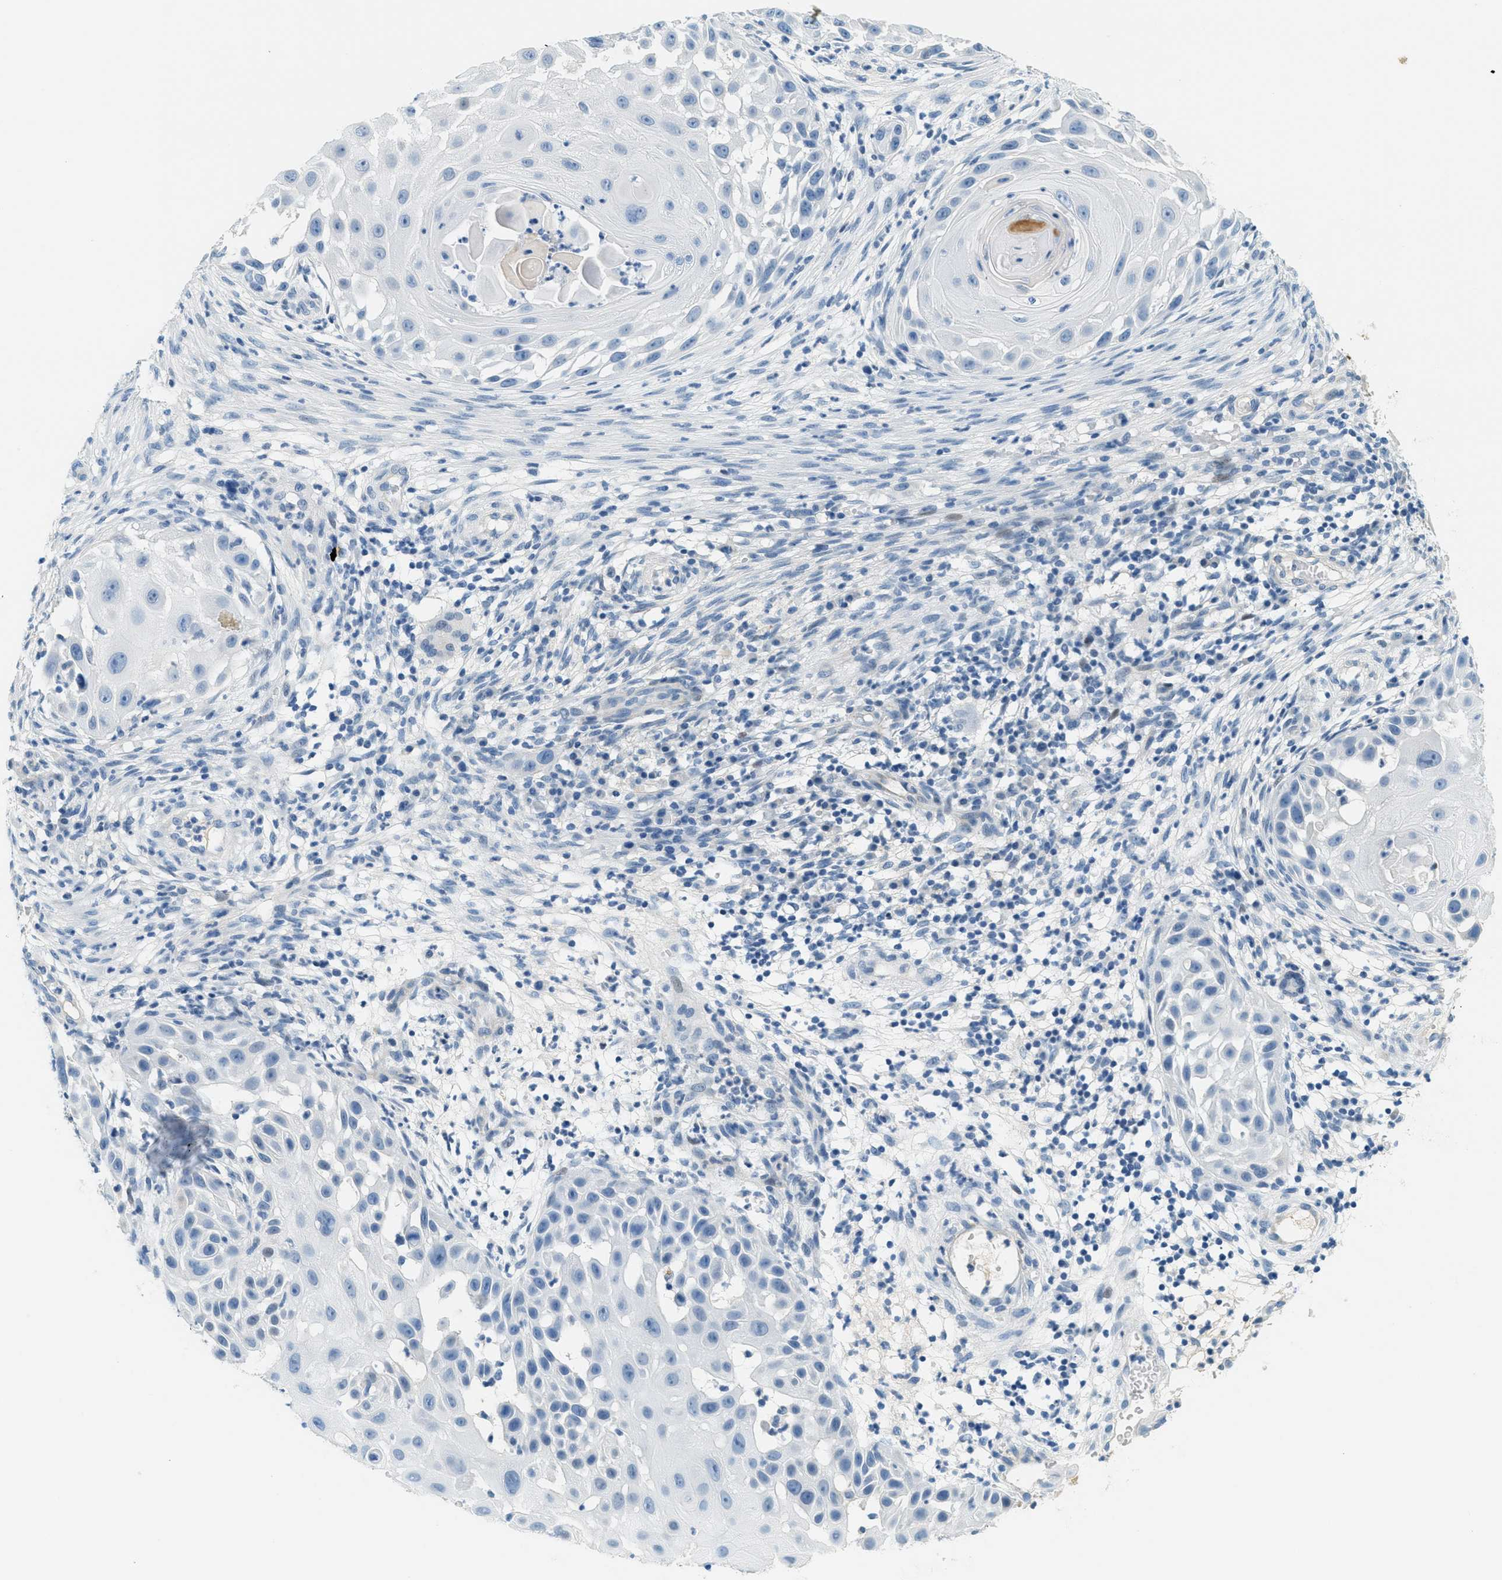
{"staining": {"intensity": "negative", "quantity": "none", "location": "none"}, "tissue": "skin cancer", "cell_type": "Tumor cells", "image_type": "cancer", "snomed": [{"axis": "morphology", "description": "Squamous cell carcinoma, NOS"}, {"axis": "topography", "description": "Skin"}], "caption": "High power microscopy image of an immunohistochemistry (IHC) histopathology image of skin cancer, revealing no significant positivity in tumor cells. Brightfield microscopy of immunohistochemistry (IHC) stained with DAB (brown) and hematoxylin (blue), captured at high magnification.", "gene": "CYP4X1", "patient": {"sex": "female", "age": 44}}